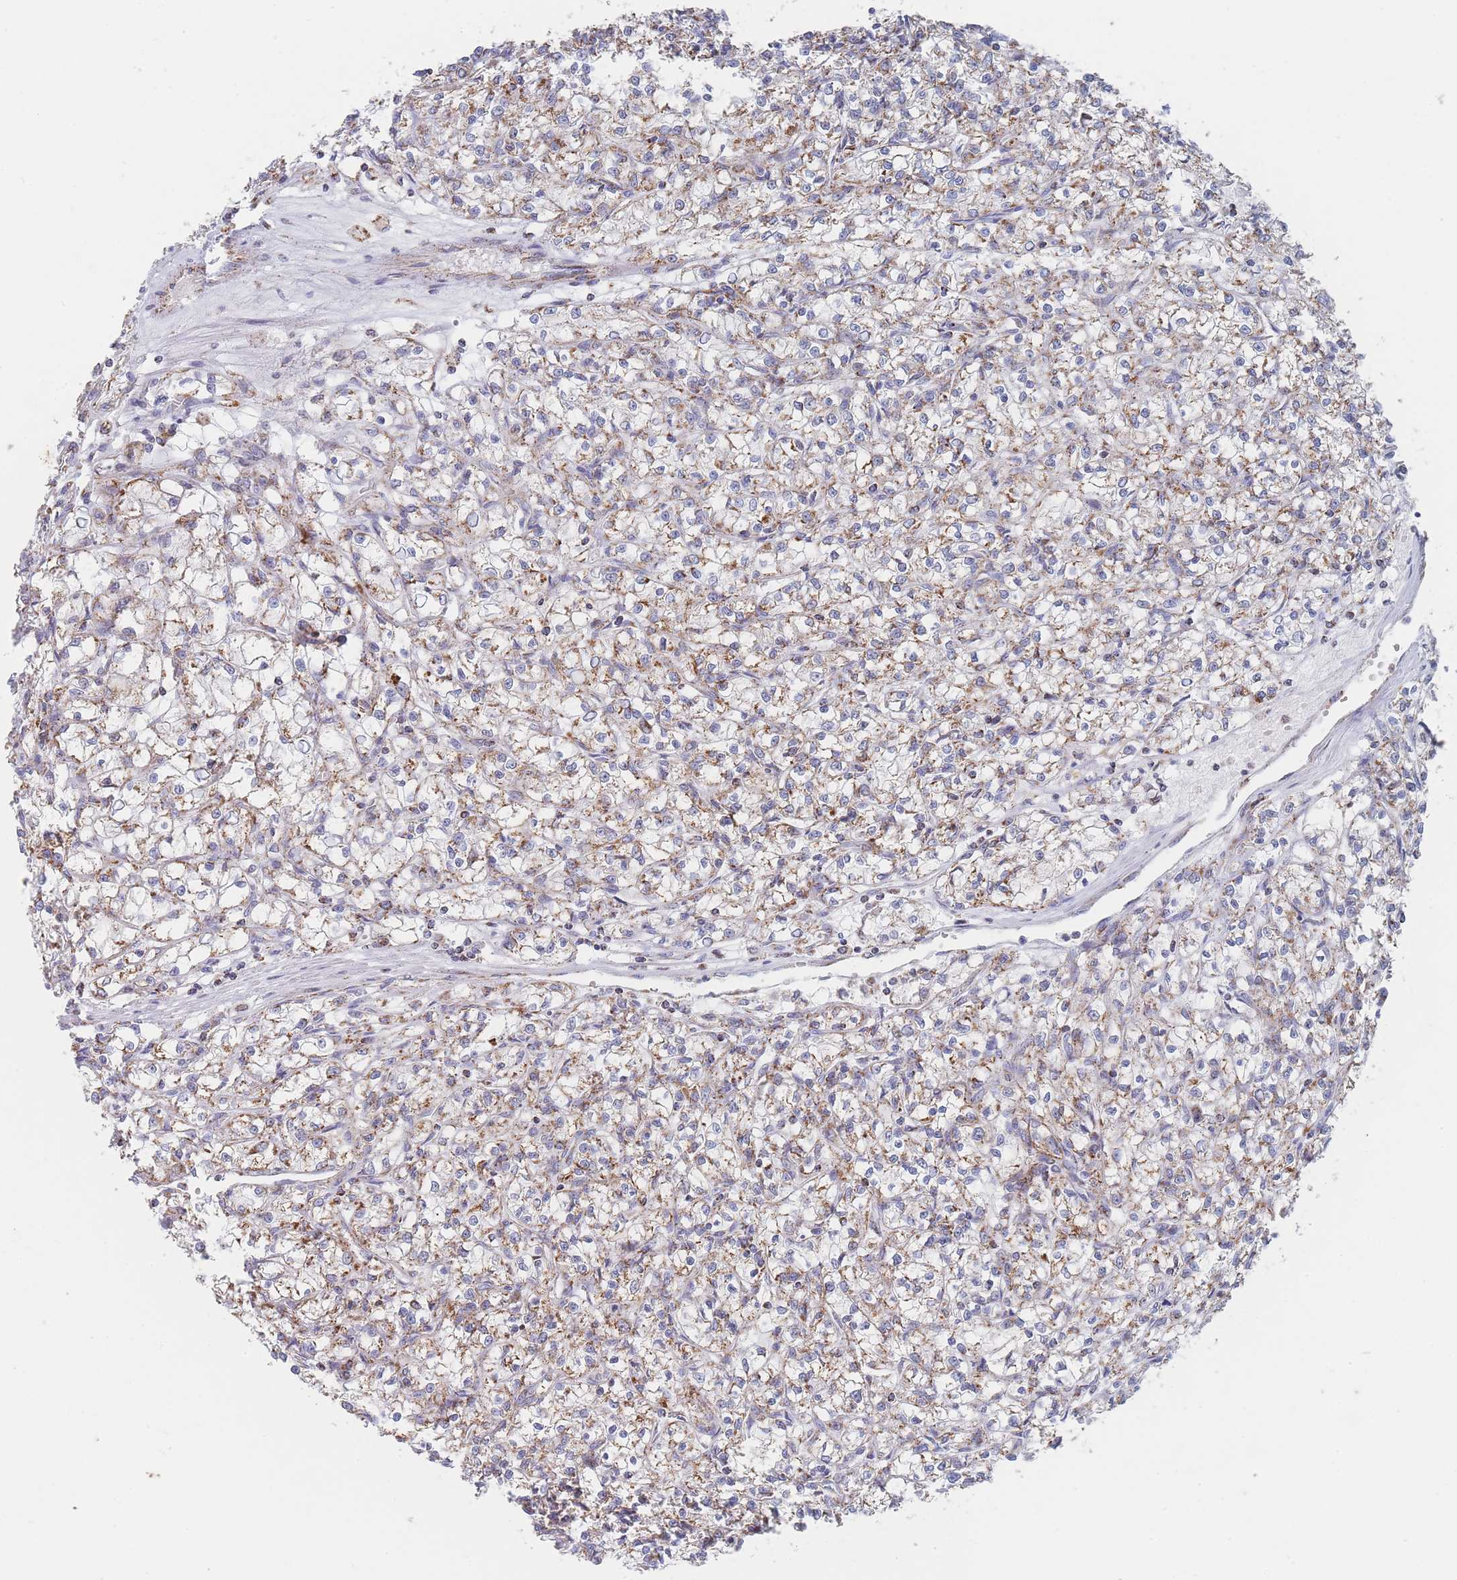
{"staining": {"intensity": "moderate", "quantity": "25%-75%", "location": "cytoplasmic/membranous"}, "tissue": "renal cancer", "cell_type": "Tumor cells", "image_type": "cancer", "snomed": [{"axis": "morphology", "description": "Adenocarcinoma, NOS"}, {"axis": "topography", "description": "Kidney"}], "caption": "This is an image of immunohistochemistry (IHC) staining of renal cancer (adenocarcinoma), which shows moderate expression in the cytoplasmic/membranous of tumor cells.", "gene": "IKZF4", "patient": {"sex": "female", "age": 59}}